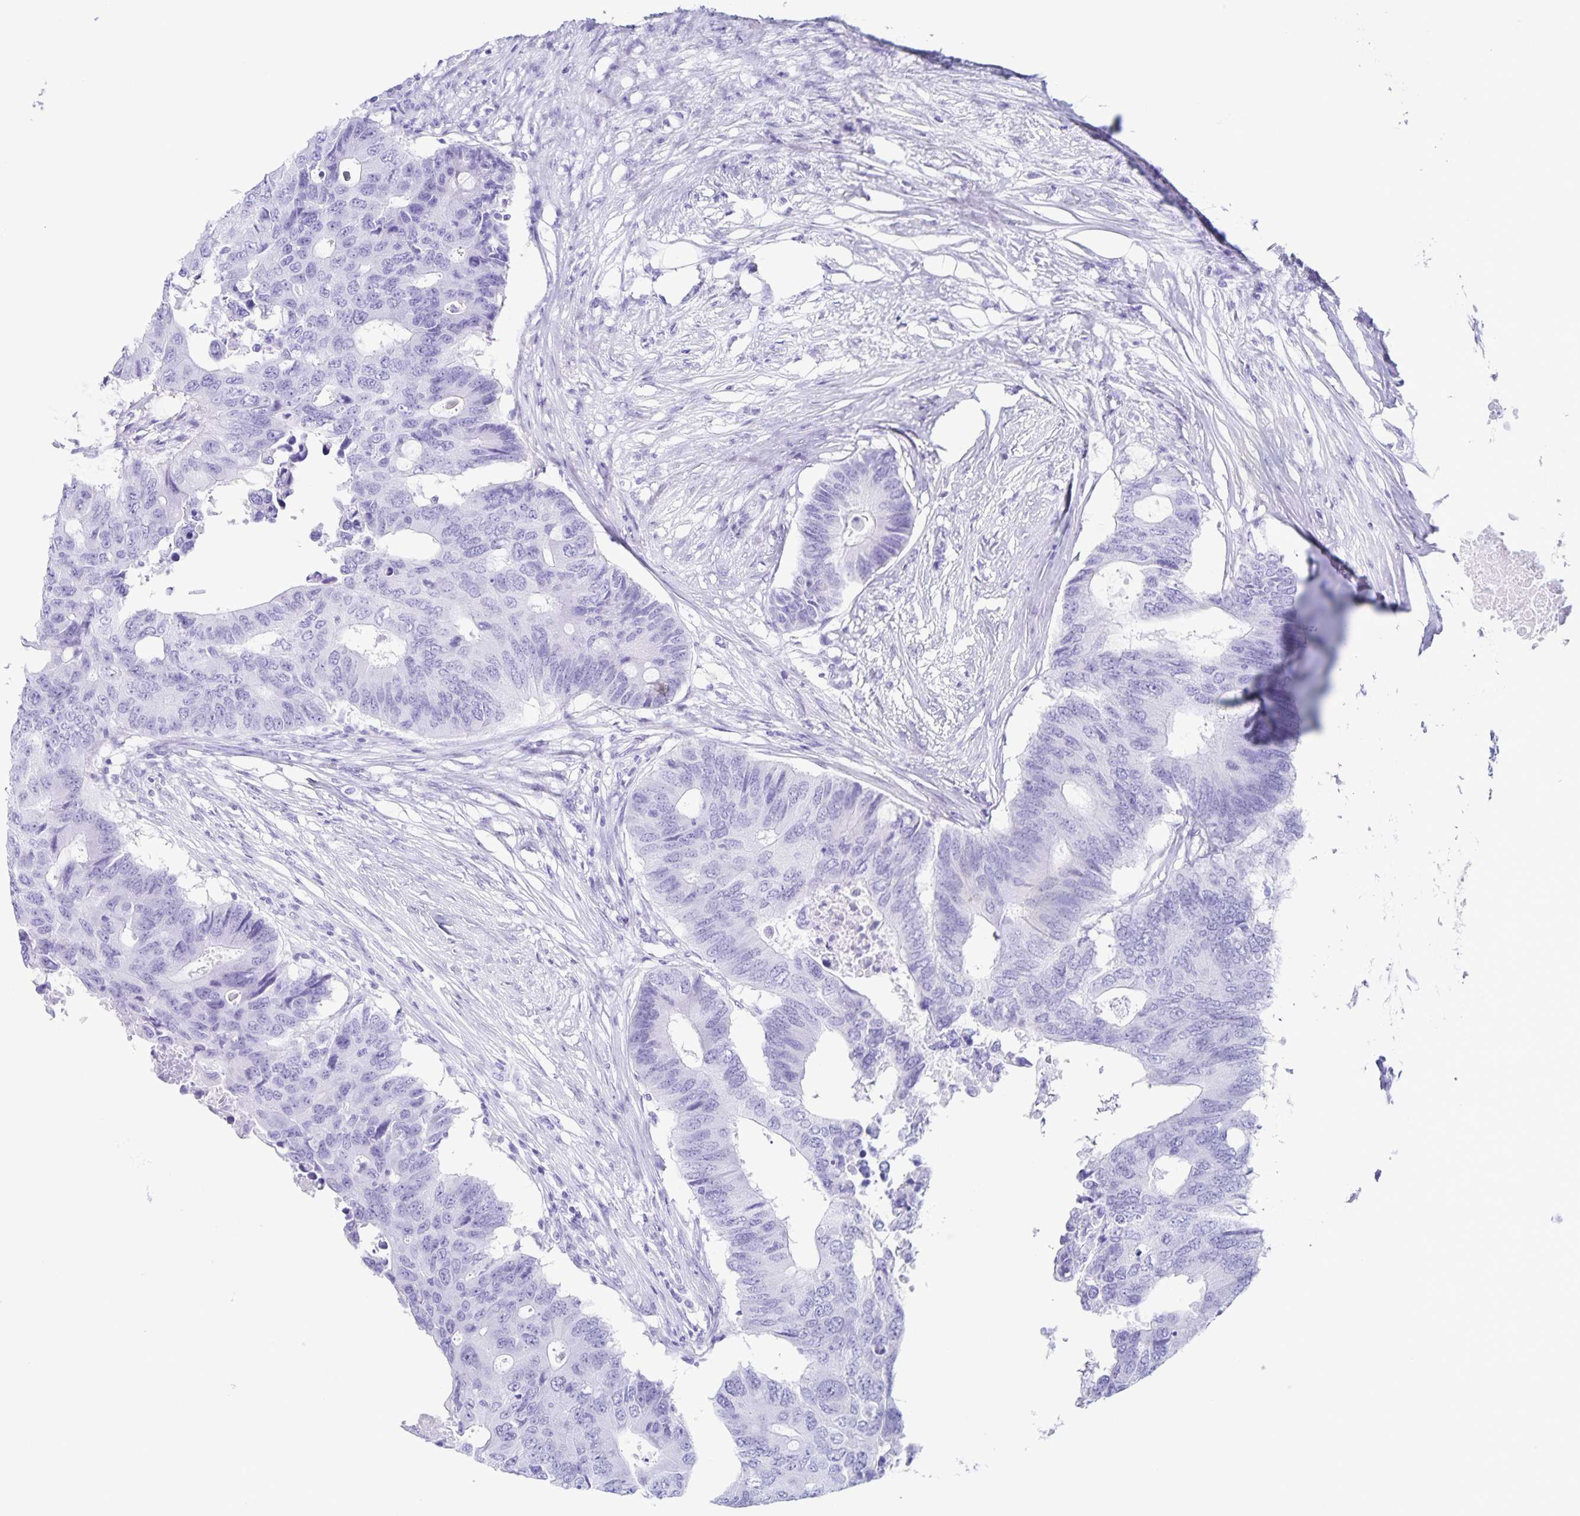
{"staining": {"intensity": "negative", "quantity": "none", "location": "none"}, "tissue": "colorectal cancer", "cell_type": "Tumor cells", "image_type": "cancer", "snomed": [{"axis": "morphology", "description": "Adenocarcinoma, NOS"}, {"axis": "topography", "description": "Colon"}], "caption": "The IHC micrograph has no significant positivity in tumor cells of adenocarcinoma (colorectal) tissue.", "gene": "C12orf56", "patient": {"sex": "male", "age": 71}}